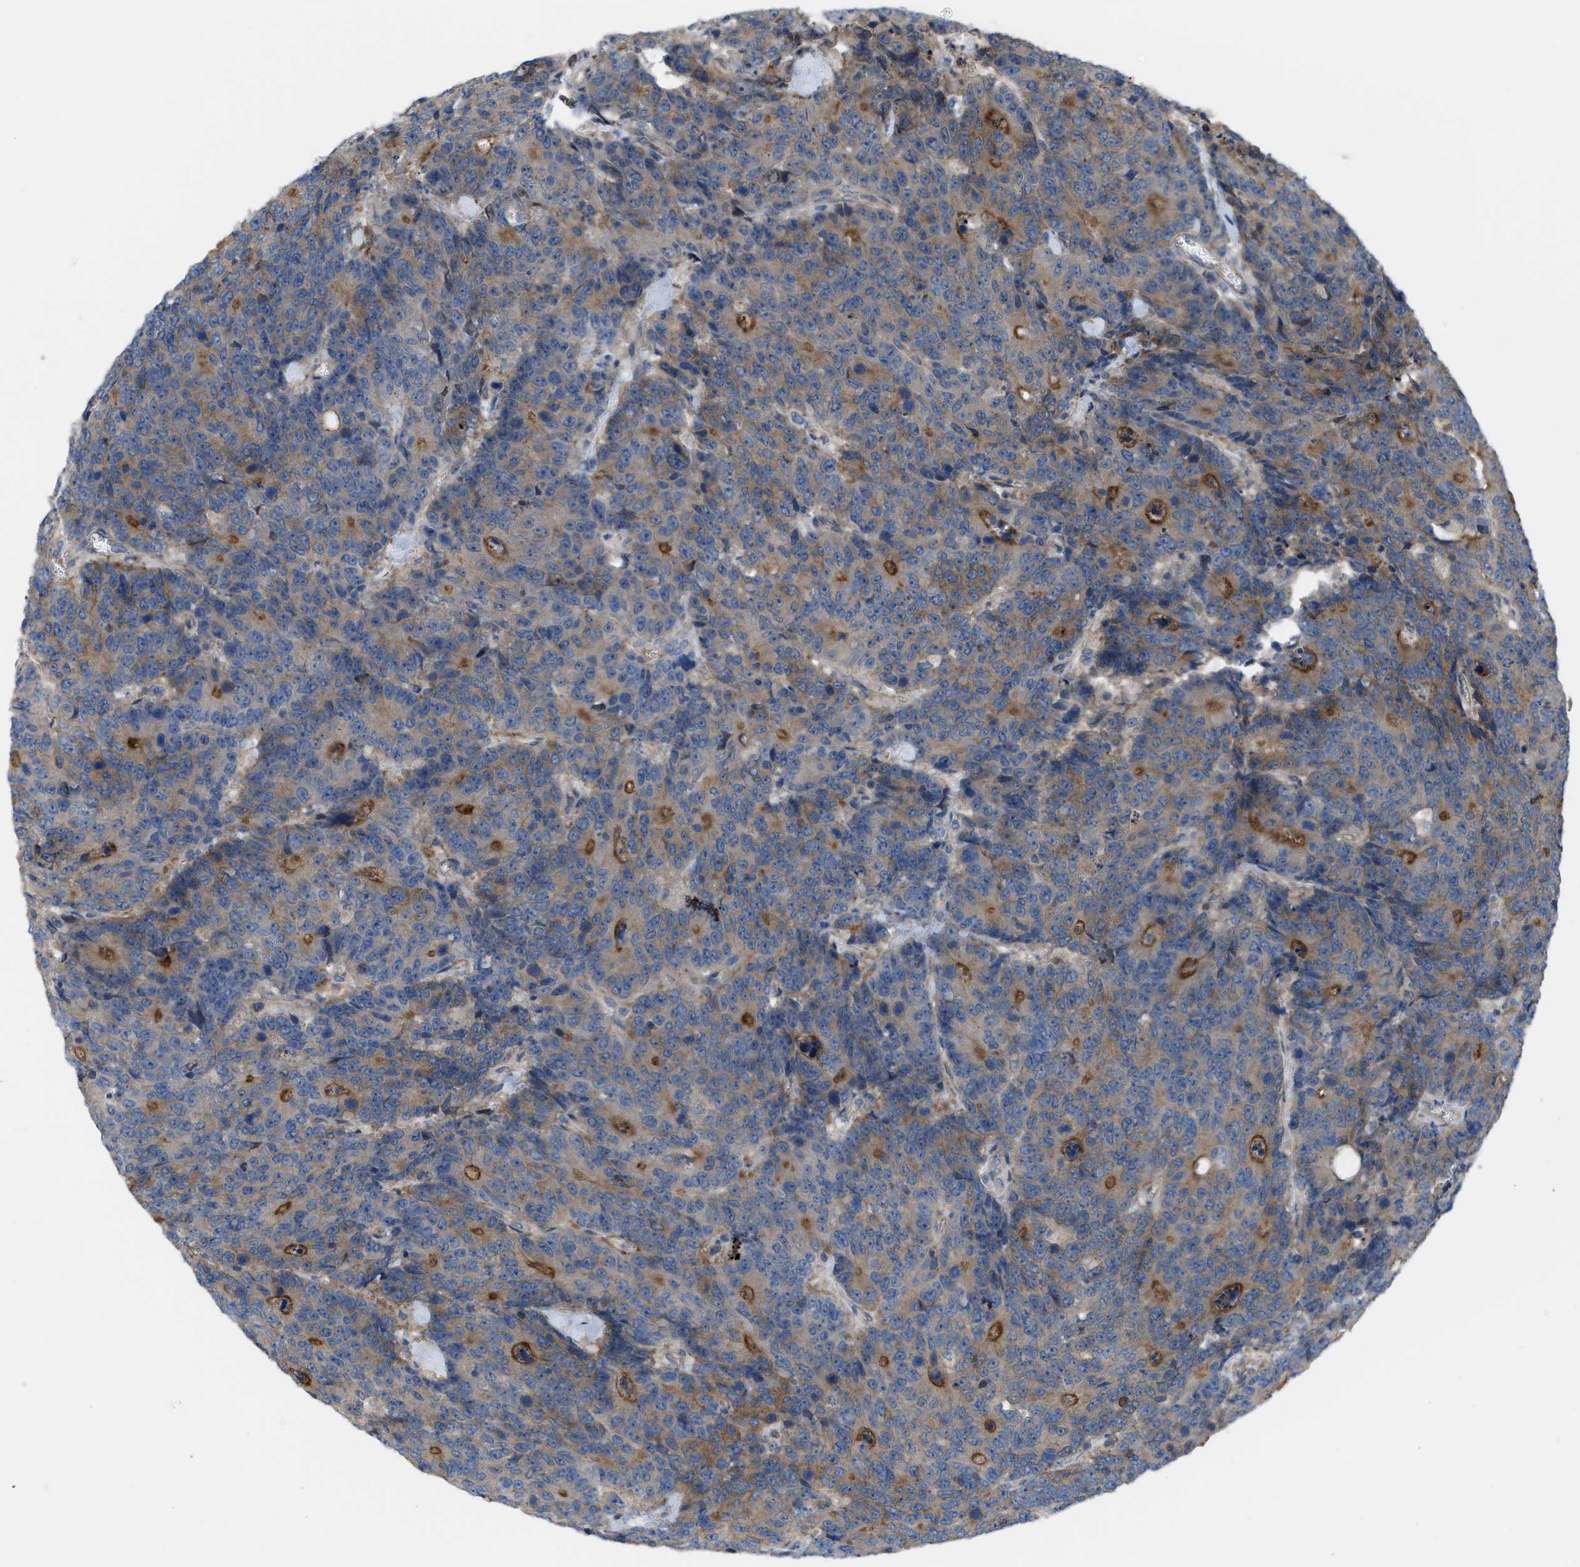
{"staining": {"intensity": "moderate", "quantity": ">75%", "location": "cytoplasmic/membranous"}, "tissue": "colorectal cancer", "cell_type": "Tumor cells", "image_type": "cancer", "snomed": [{"axis": "morphology", "description": "Adenocarcinoma, NOS"}, {"axis": "topography", "description": "Colon"}], "caption": "DAB (3,3'-diaminobenzidine) immunohistochemical staining of human colorectal cancer demonstrates moderate cytoplasmic/membranous protein expression in approximately >75% of tumor cells.", "gene": "MYO18A", "patient": {"sex": "female", "age": 86}}